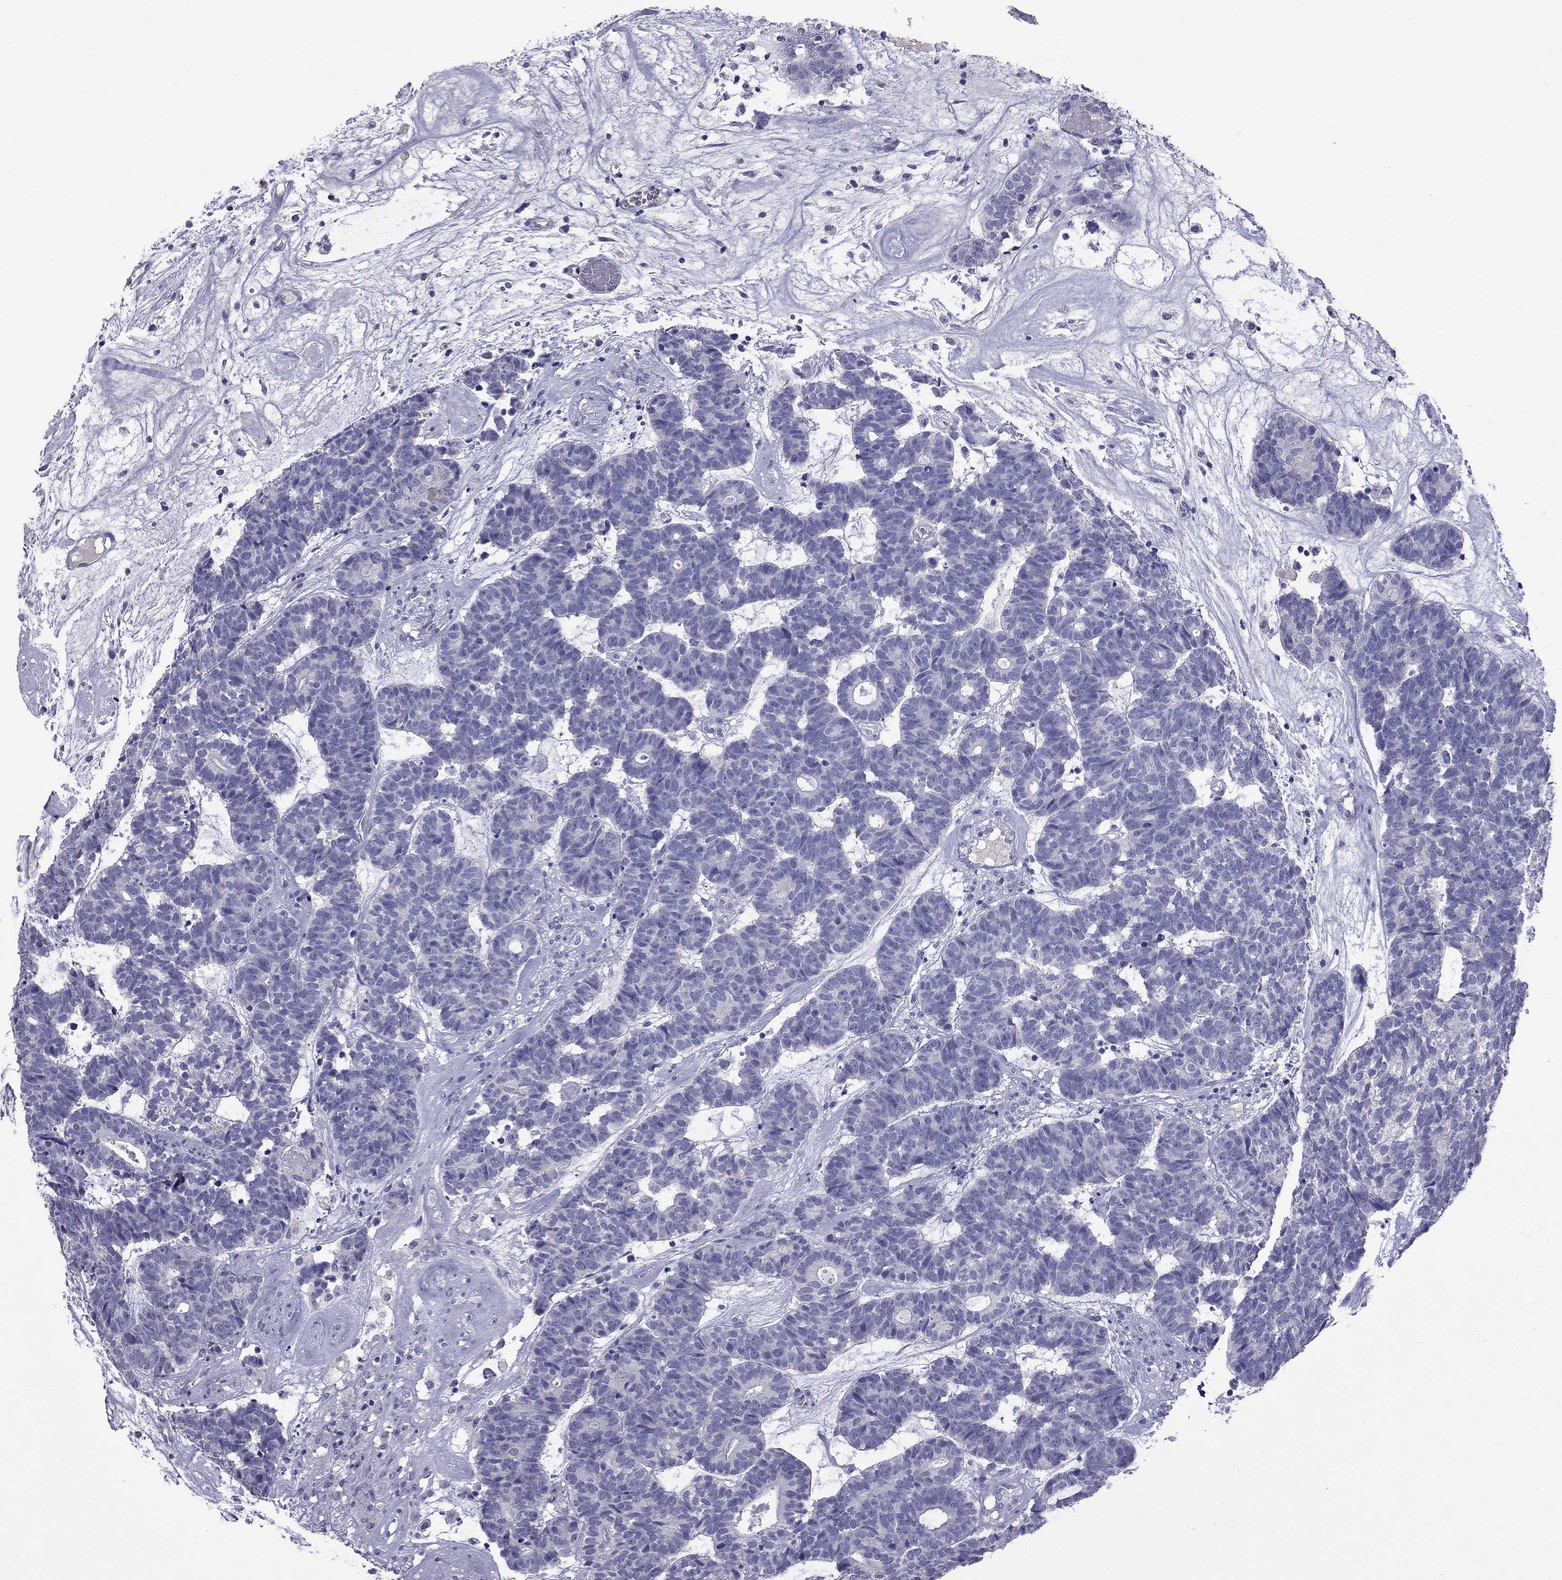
{"staining": {"intensity": "negative", "quantity": "none", "location": "none"}, "tissue": "head and neck cancer", "cell_type": "Tumor cells", "image_type": "cancer", "snomed": [{"axis": "morphology", "description": "Adenocarcinoma, NOS"}, {"axis": "topography", "description": "Head-Neck"}], "caption": "High power microscopy histopathology image of an IHC histopathology image of adenocarcinoma (head and neck), revealing no significant positivity in tumor cells.", "gene": "CFAP91", "patient": {"sex": "female", "age": 81}}